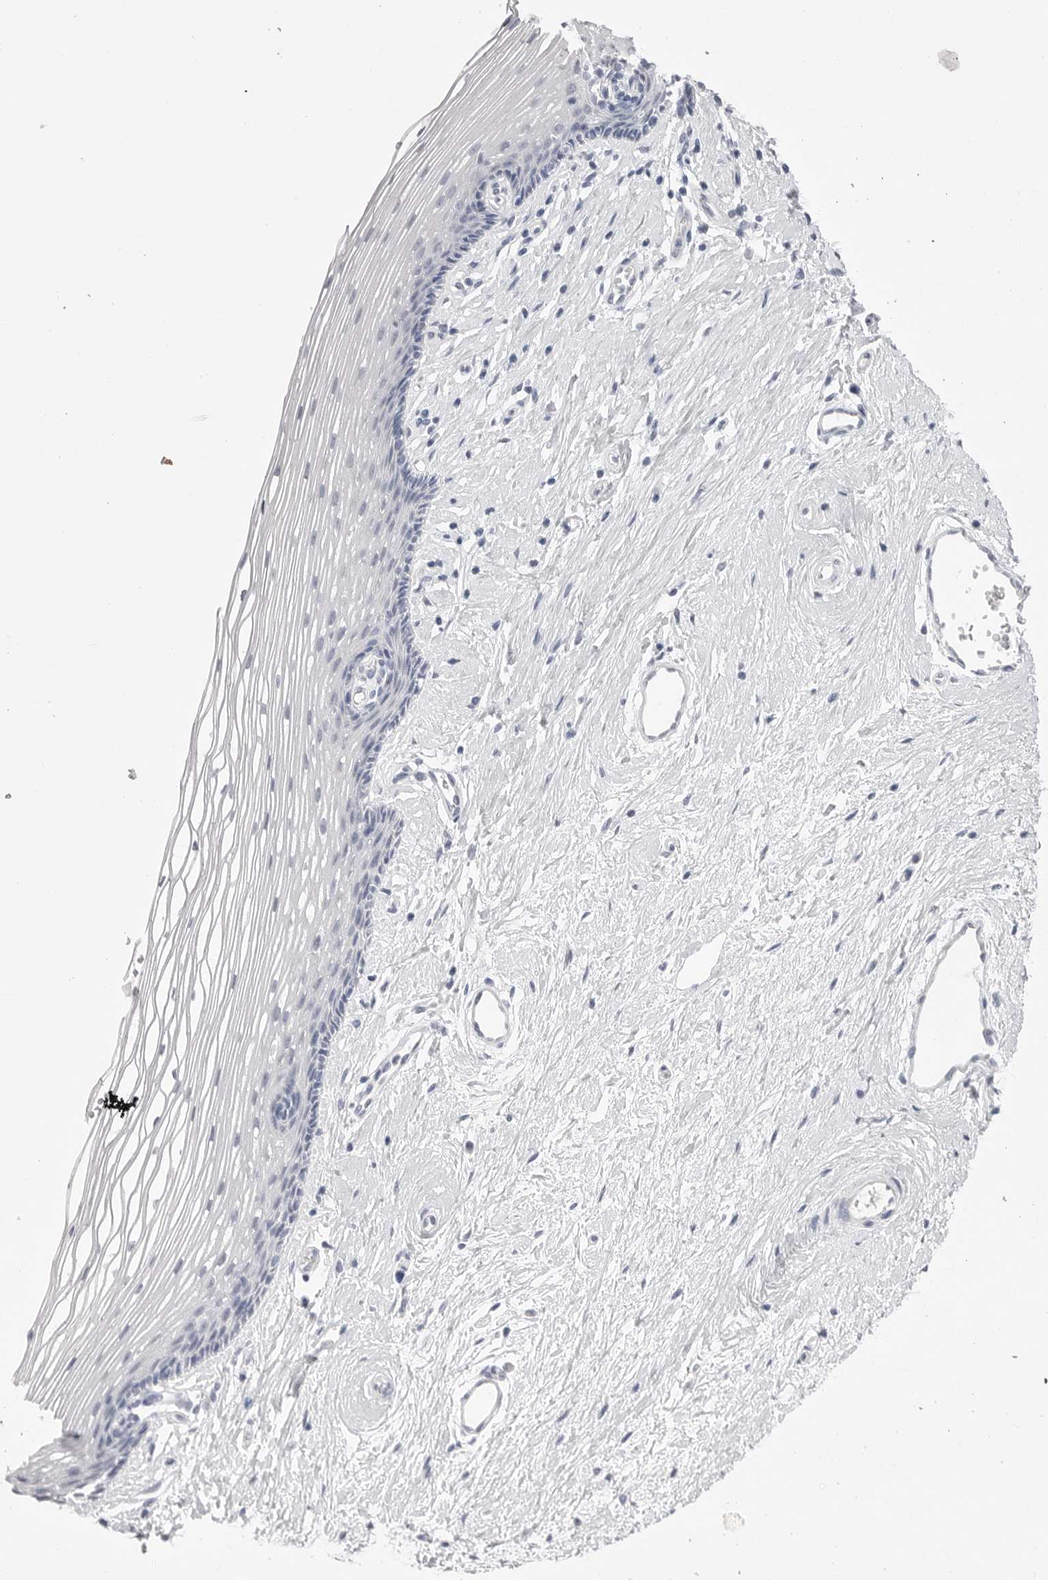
{"staining": {"intensity": "negative", "quantity": "none", "location": "none"}, "tissue": "vagina", "cell_type": "Squamous epithelial cells", "image_type": "normal", "snomed": [{"axis": "morphology", "description": "Normal tissue, NOS"}, {"axis": "topography", "description": "Vagina"}], "caption": "Micrograph shows no protein expression in squamous epithelial cells of benign vagina.", "gene": "CPB1", "patient": {"sex": "female", "age": 46}}